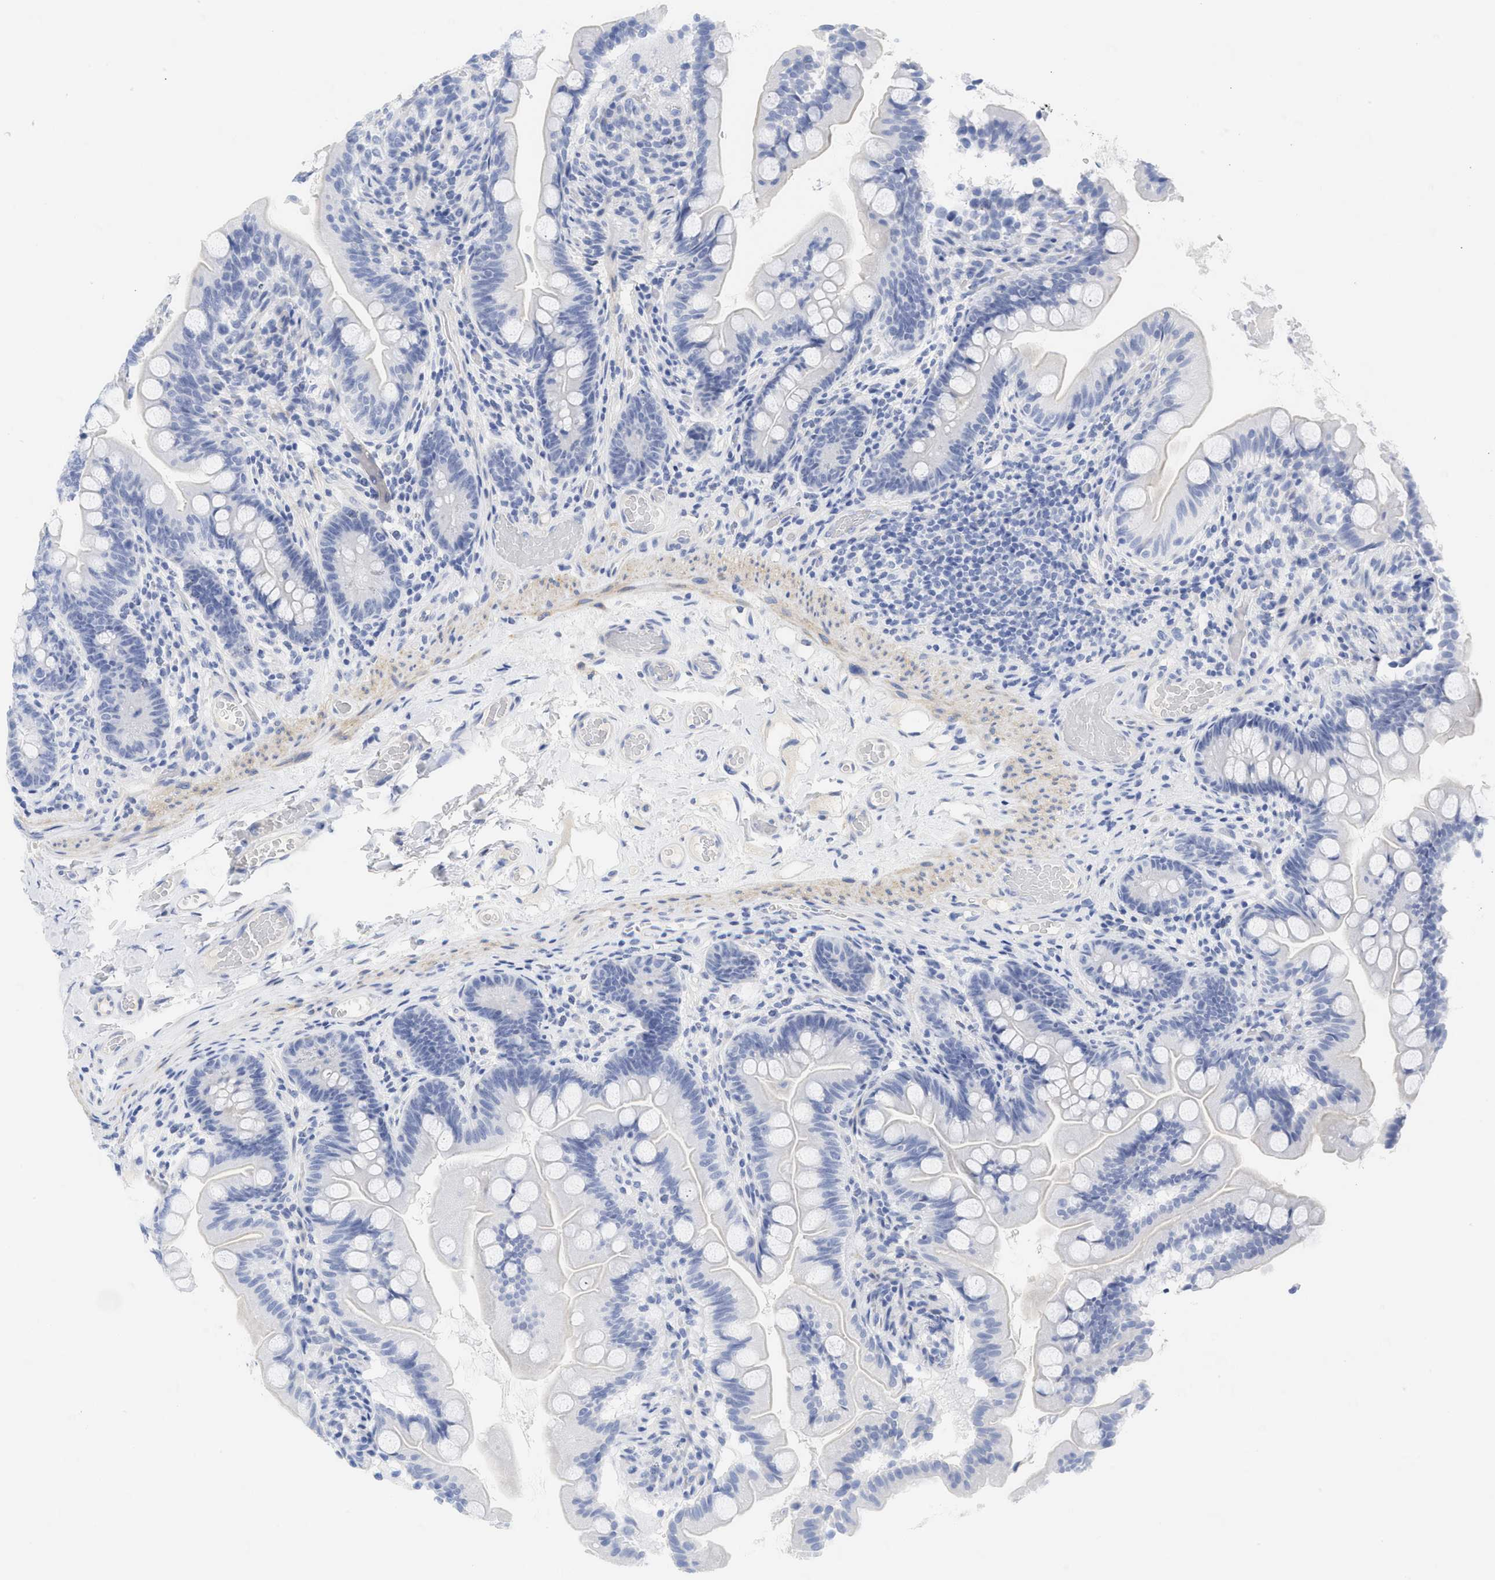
{"staining": {"intensity": "negative", "quantity": "none", "location": "none"}, "tissue": "small intestine", "cell_type": "Glandular cells", "image_type": "normal", "snomed": [{"axis": "morphology", "description": "Normal tissue, NOS"}, {"axis": "topography", "description": "Small intestine"}], "caption": "Small intestine was stained to show a protein in brown. There is no significant expression in glandular cells. (DAB (3,3'-diaminobenzidine) immunohistochemistry, high magnification).", "gene": "SPATA3", "patient": {"sex": "female", "age": 56}}